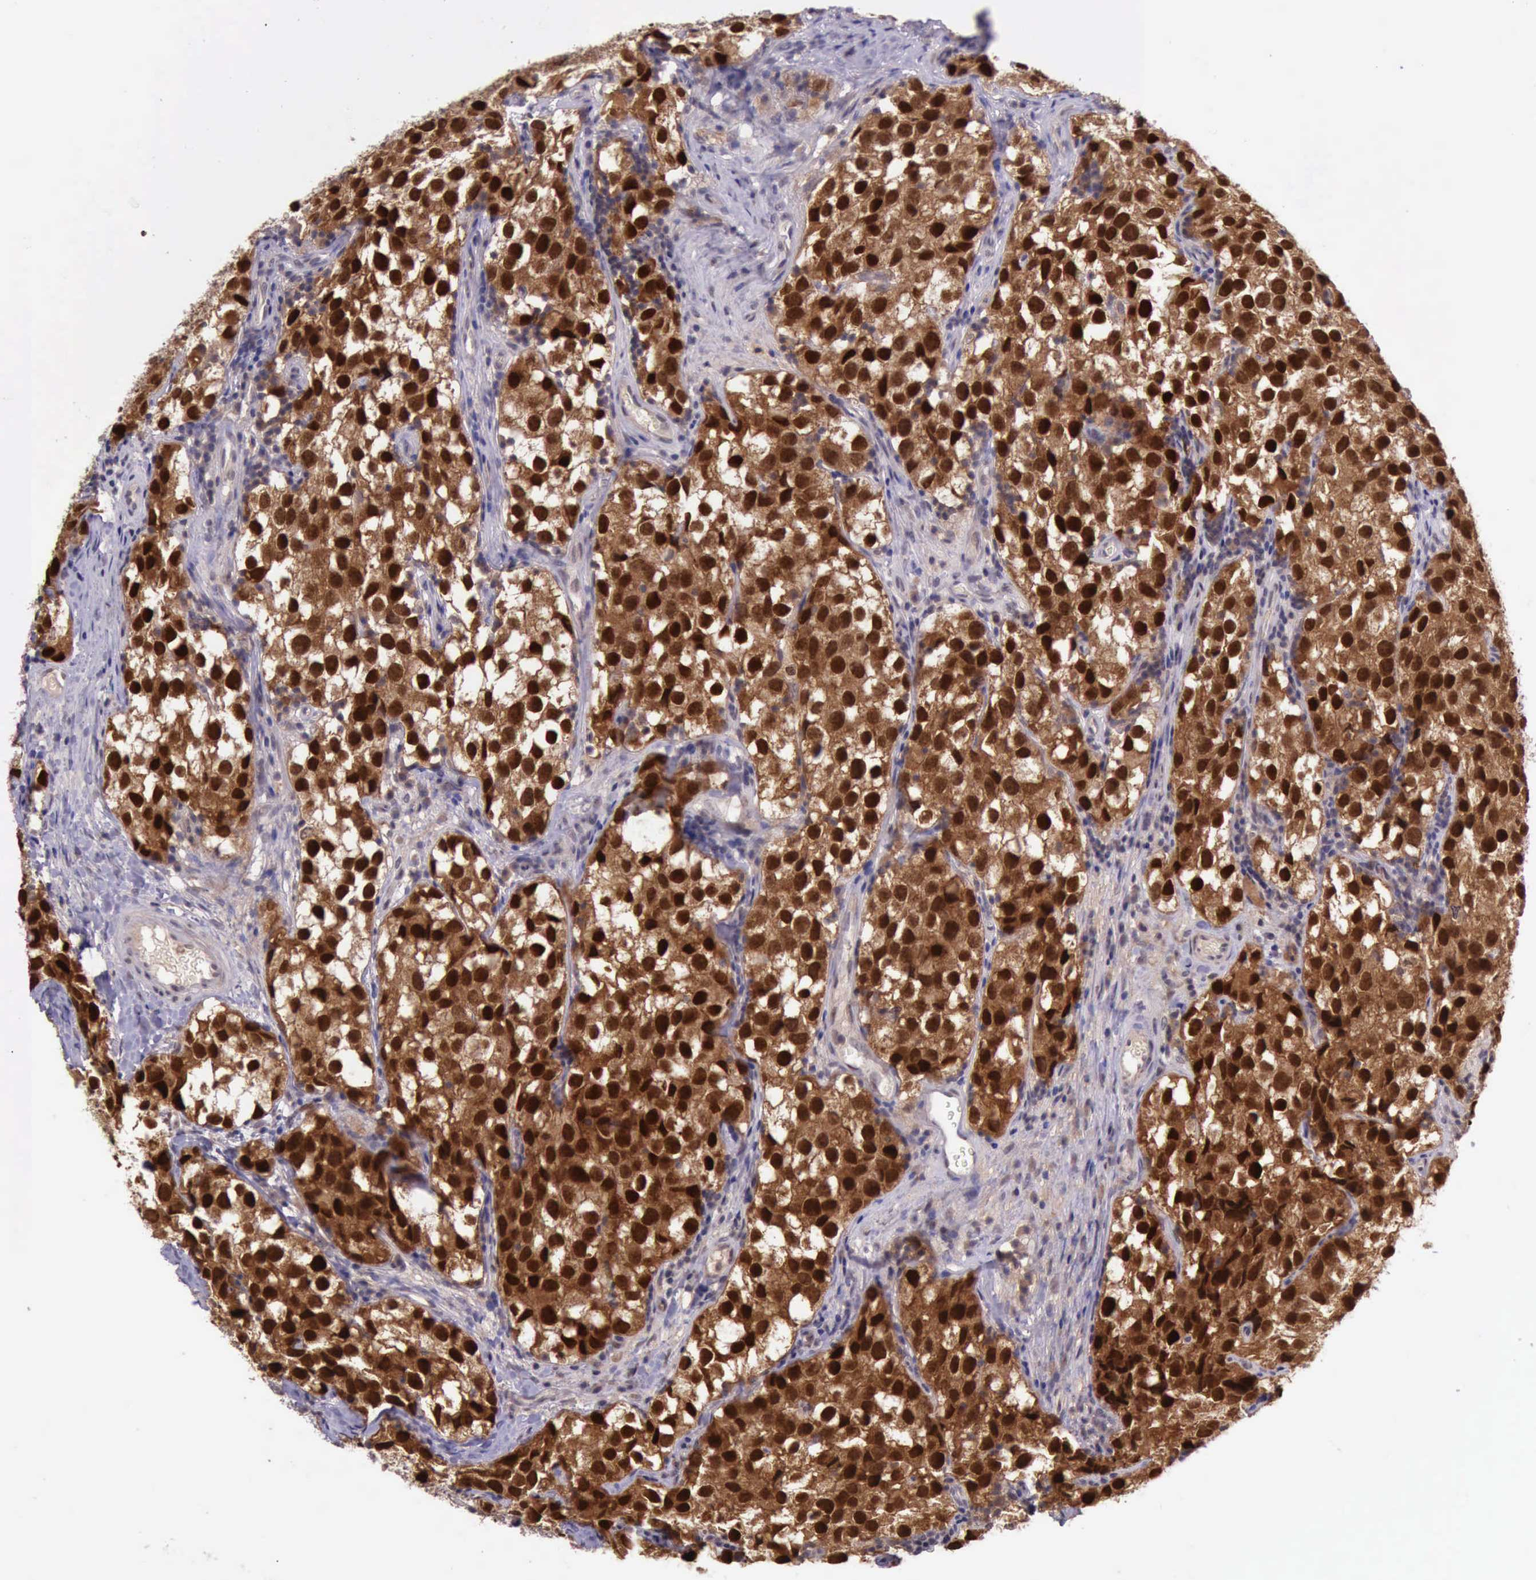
{"staining": {"intensity": "strong", "quantity": ">75%", "location": "cytoplasmic/membranous,nuclear"}, "tissue": "testis cancer", "cell_type": "Tumor cells", "image_type": "cancer", "snomed": [{"axis": "morphology", "description": "Seminoma, NOS"}, {"axis": "topography", "description": "Testis"}], "caption": "Testis cancer (seminoma) stained with a brown dye exhibits strong cytoplasmic/membranous and nuclear positive staining in approximately >75% of tumor cells.", "gene": "PRICKLE3", "patient": {"sex": "male", "age": 39}}